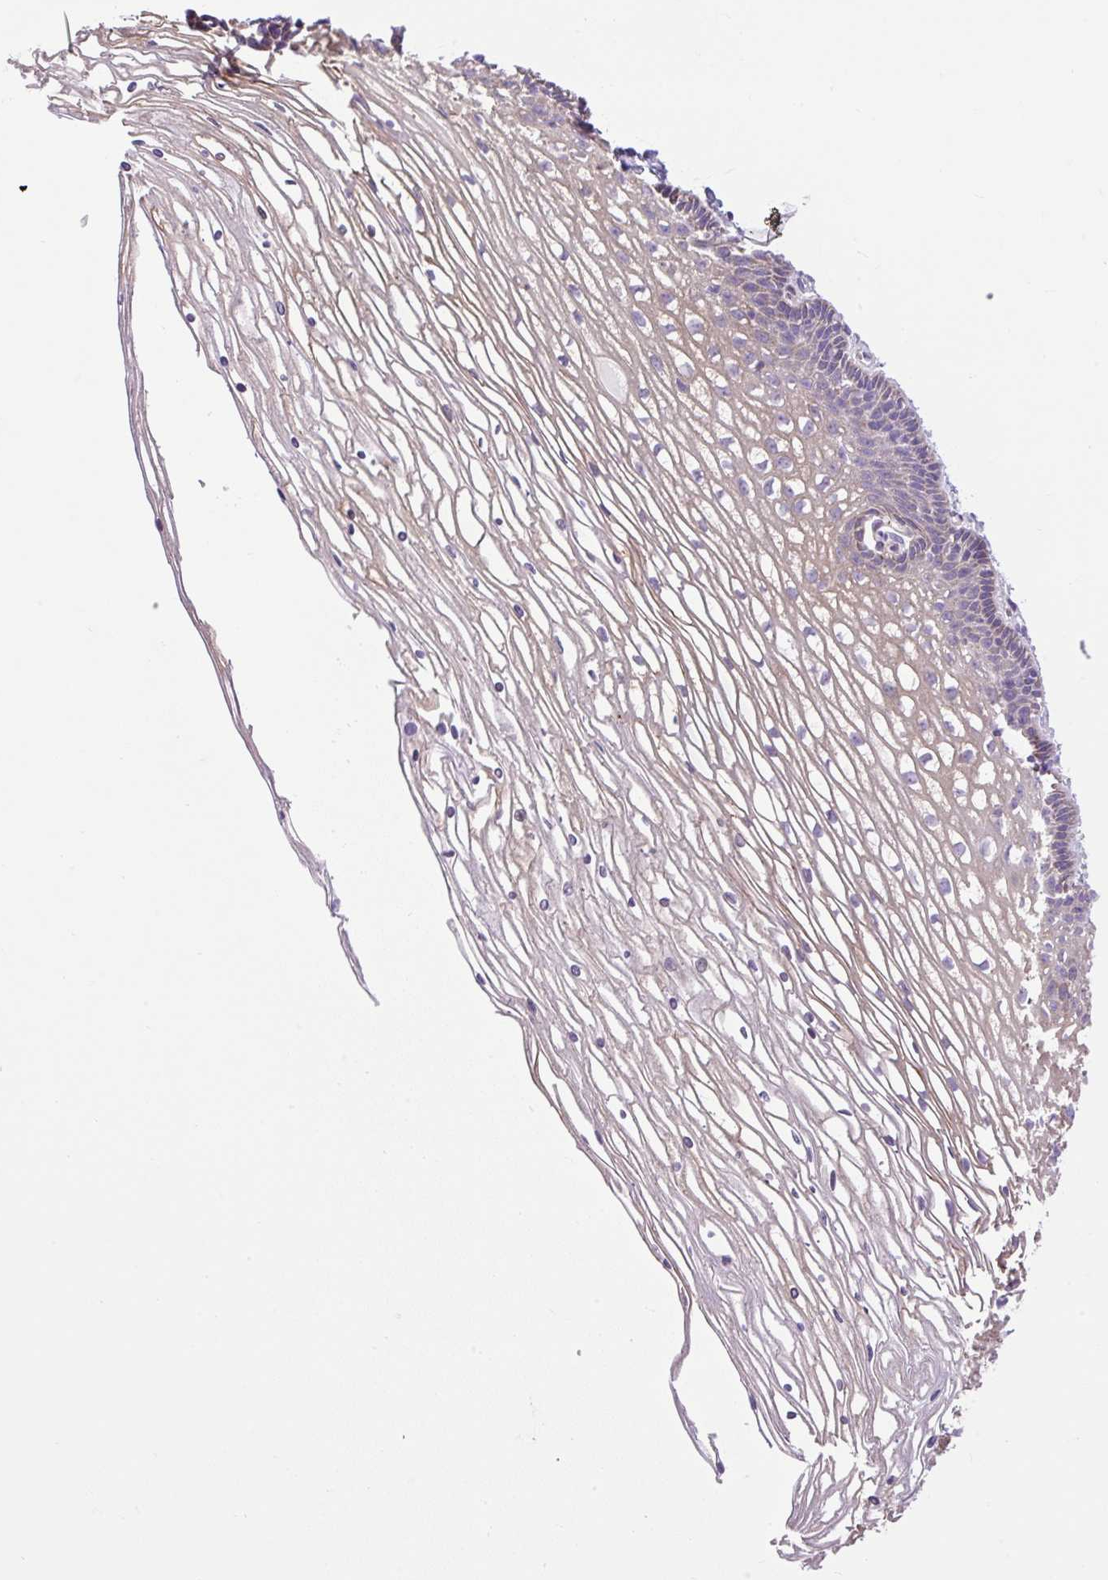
{"staining": {"intensity": "negative", "quantity": "none", "location": "none"}, "tissue": "cervix", "cell_type": "Glandular cells", "image_type": "normal", "snomed": [{"axis": "morphology", "description": "Normal tissue, NOS"}, {"axis": "topography", "description": "Cervix"}], "caption": "Protein analysis of unremarkable cervix demonstrates no significant positivity in glandular cells.", "gene": "RNASE10", "patient": {"sex": "female", "age": 36}}